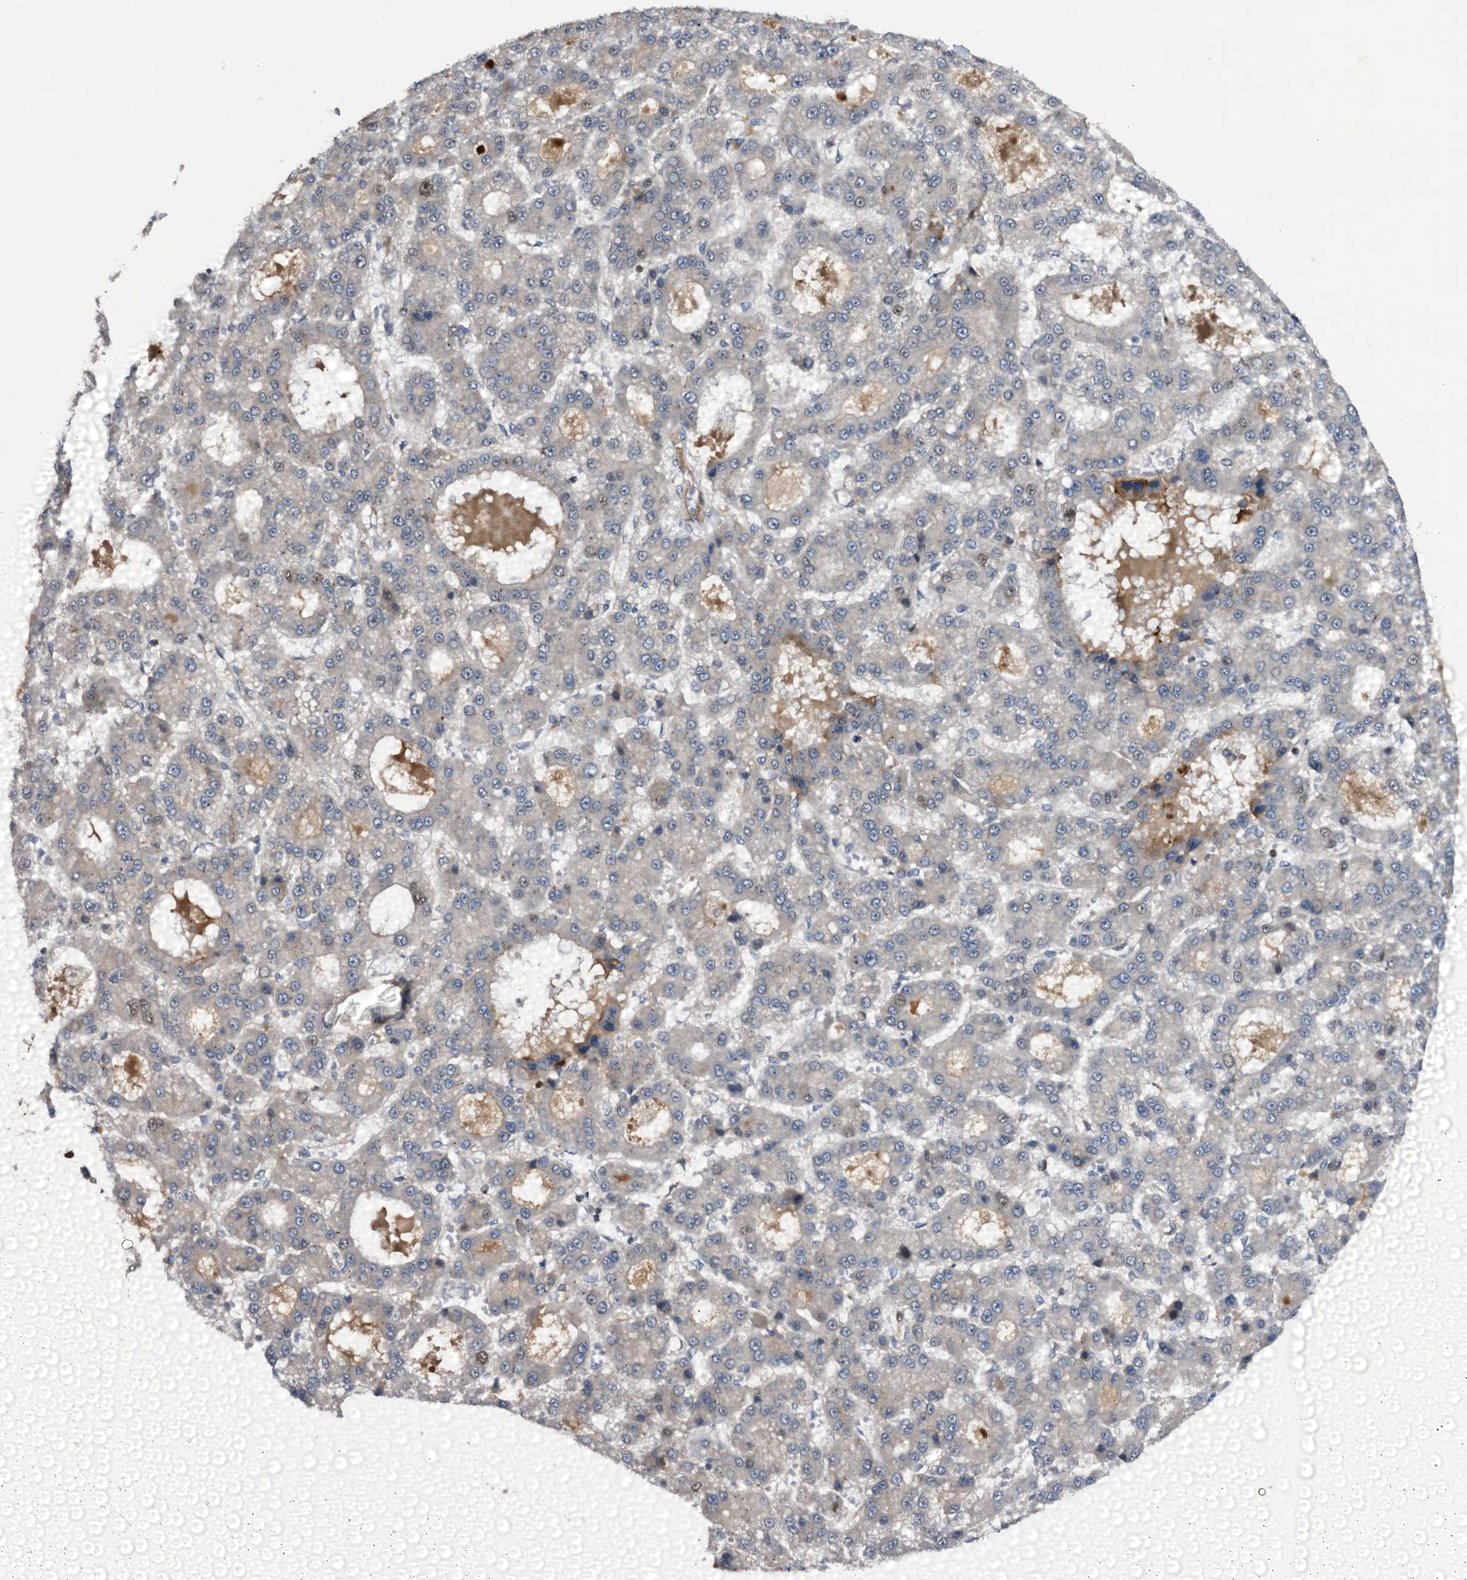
{"staining": {"intensity": "weak", "quantity": "<25%", "location": "cytoplasmic/membranous"}, "tissue": "liver cancer", "cell_type": "Tumor cells", "image_type": "cancer", "snomed": [{"axis": "morphology", "description": "Carcinoma, Hepatocellular, NOS"}, {"axis": "topography", "description": "Liver"}], "caption": "IHC of liver cancer demonstrates no expression in tumor cells.", "gene": "NCAPD2", "patient": {"sex": "male", "age": 70}}